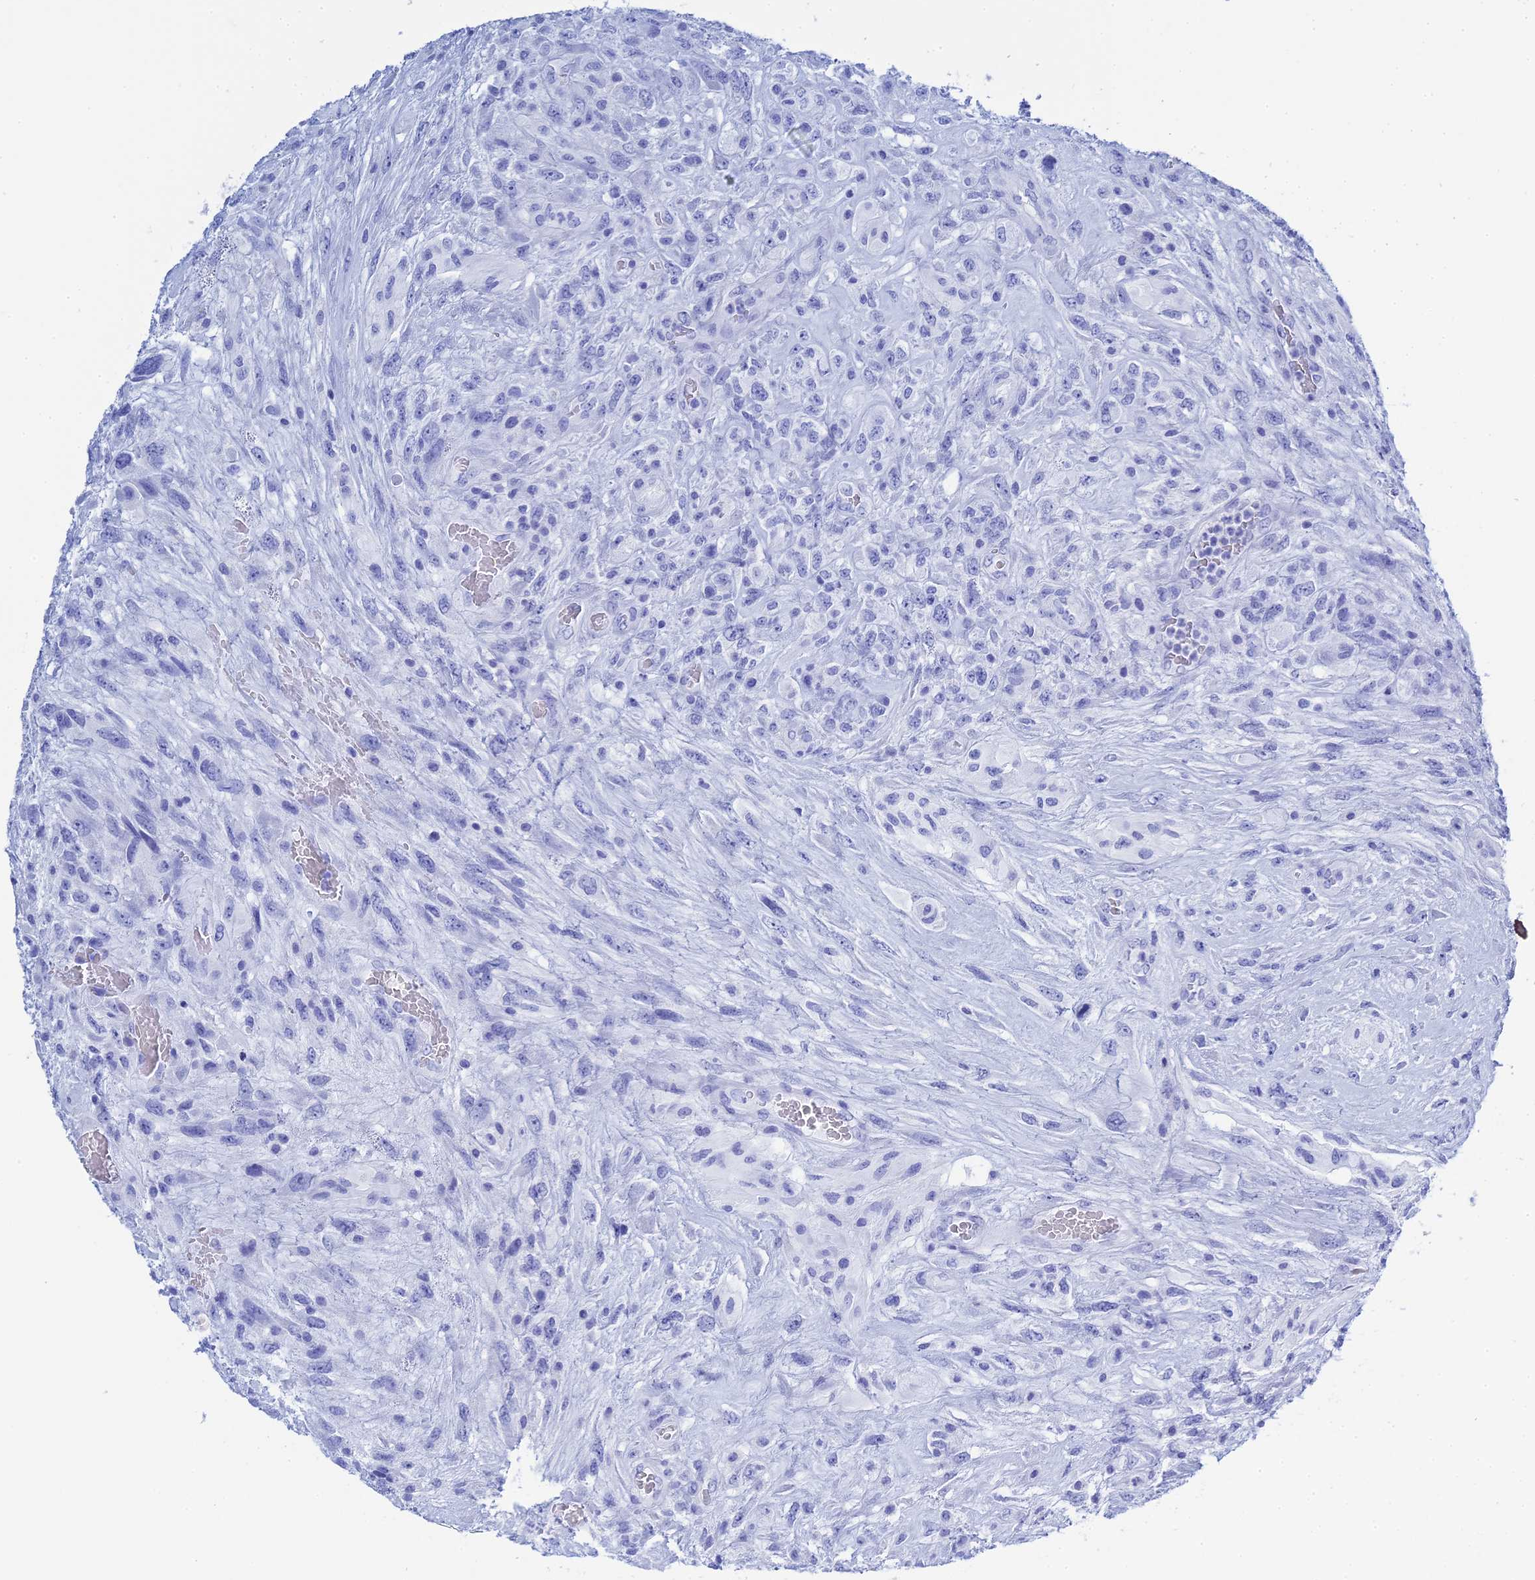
{"staining": {"intensity": "negative", "quantity": "none", "location": "none"}, "tissue": "glioma", "cell_type": "Tumor cells", "image_type": "cancer", "snomed": [{"axis": "morphology", "description": "Glioma, malignant, High grade"}, {"axis": "topography", "description": "Brain"}], "caption": "The image reveals no staining of tumor cells in glioma. The staining is performed using DAB (3,3'-diaminobenzidine) brown chromogen with nuclei counter-stained in using hematoxylin.", "gene": "TEX101", "patient": {"sex": "male", "age": 61}}